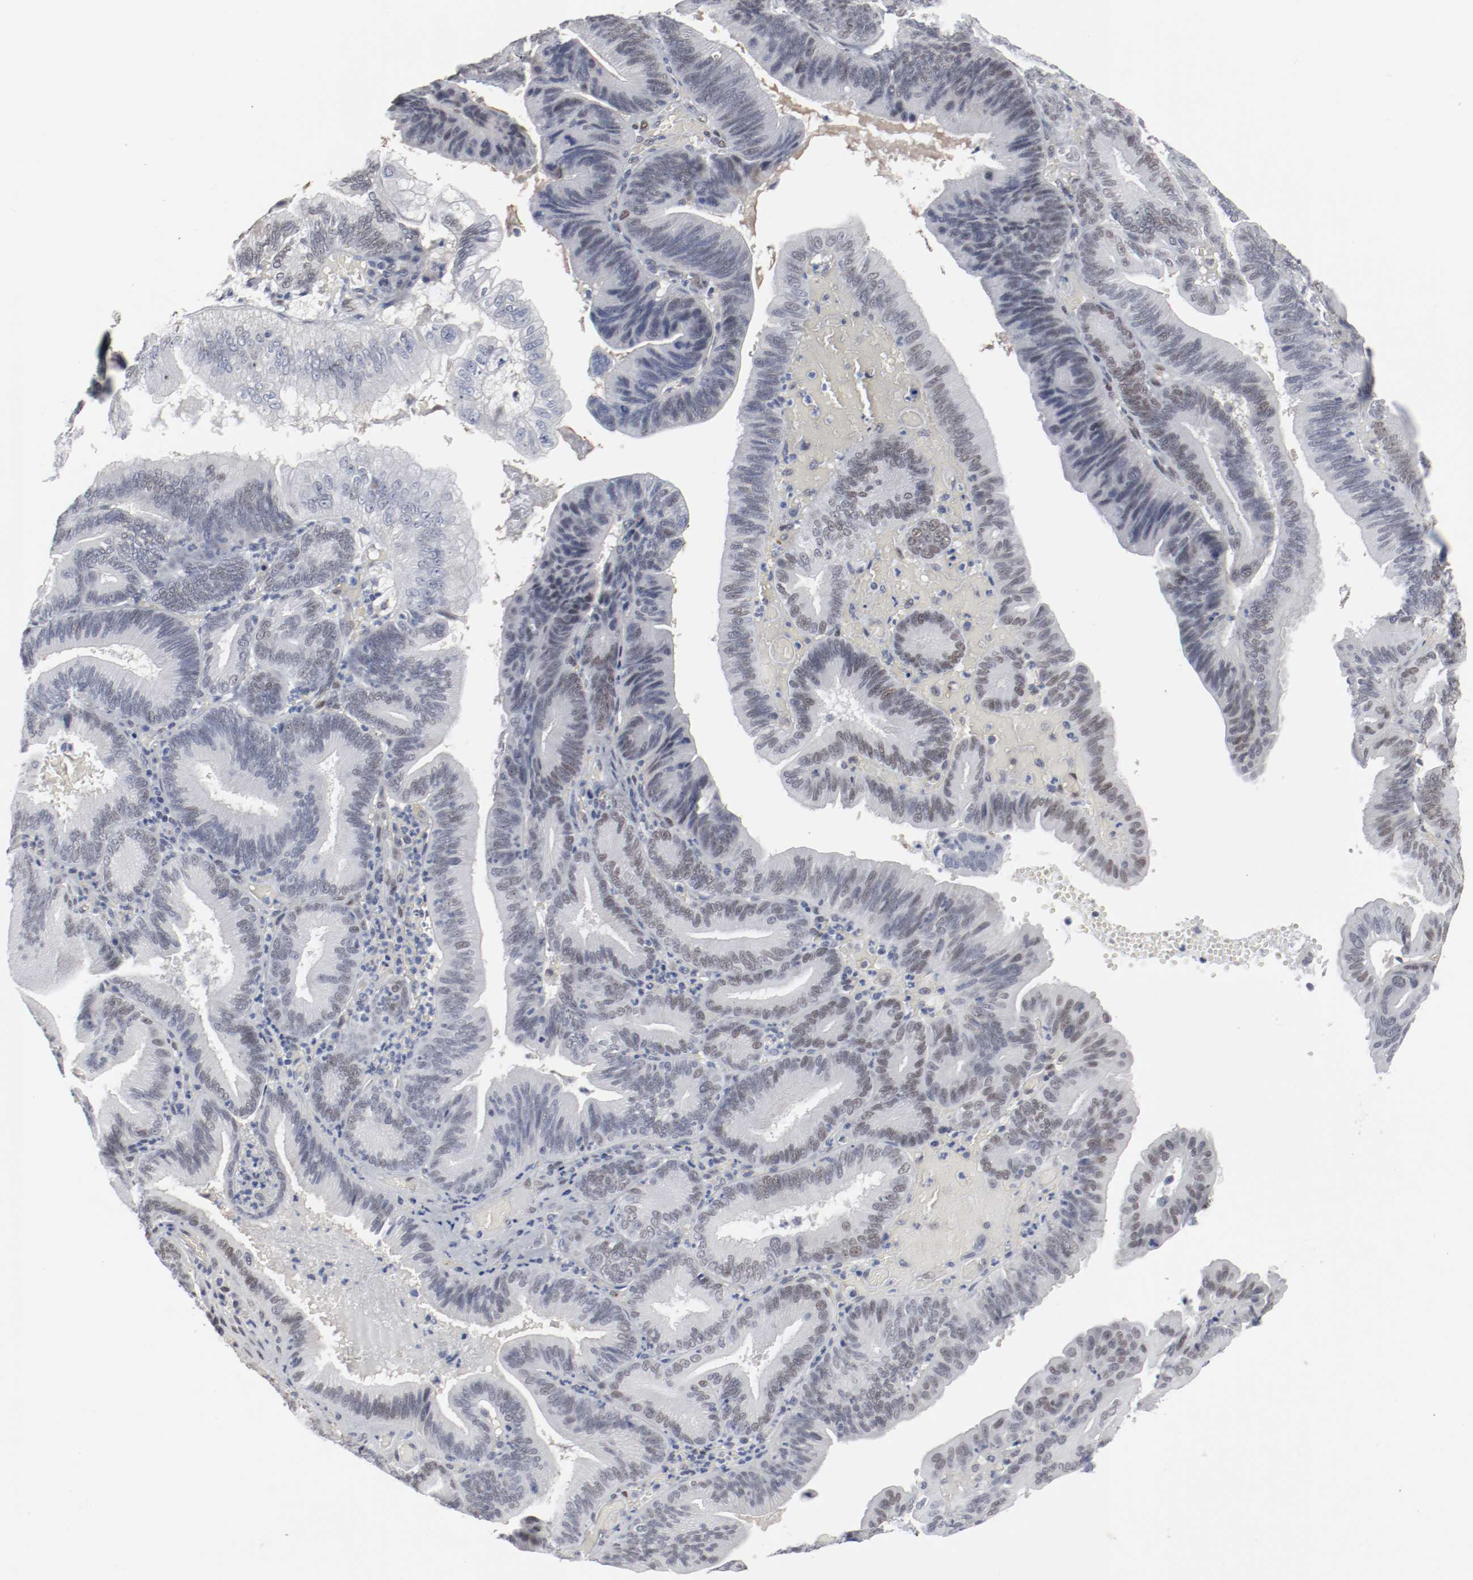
{"staining": {"intensity": "weak", "quantity": "<25%", "location": "nuclear"}, "tissue": "pancreatic cancer", "cell_type": "Tumor cells", "image_type": "cancer", "snomed": [{"axis": "morphology", "description": "Adenocarcinoma, NOS"}, {"axis": "topography", "description": "Pancreas"}], "caption": "This micrograph is of adenocarcinoma (pancreatic) stained with IHC to label a protein in brown with the nuclei are counter-stained blue. There is no positivity in tumor cells. (IHC, brightfield microscopy, high magnification).", "gene": "ATF7", "patient": {"sex": "male", "age": 82}}